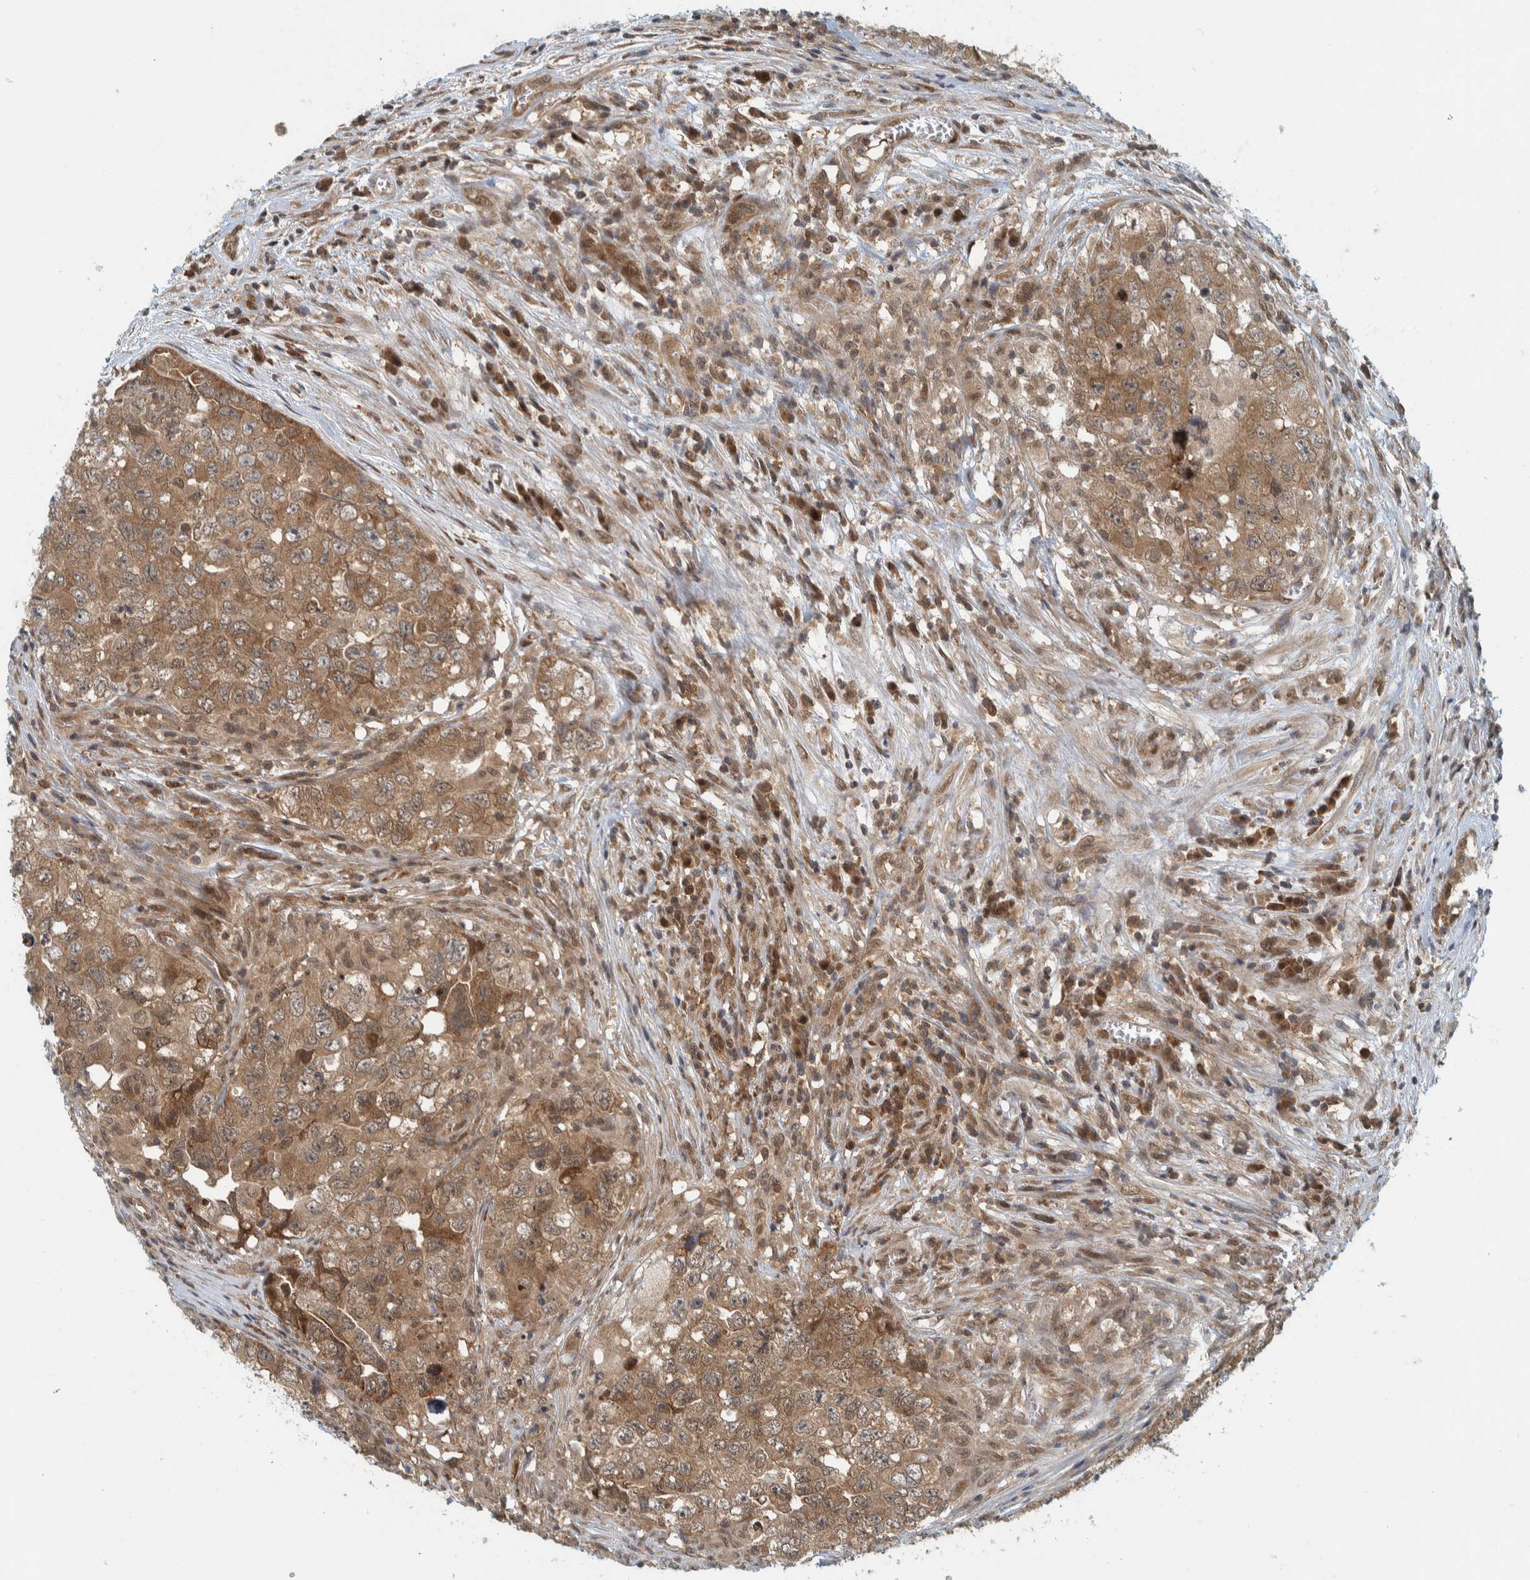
{"staining": {"intensity": "moderate", "quantity": ">75%", "location": "cytoplasmic/membranous"}, "tissue": "testis cancer", "cell_type": "Tumor cells", "image_type": "cancer", "snomed": [{"axis": "morphology", "description": "Seminoma, NOS"}, {"axis": "morphology", "description": "Carcinoma, Embryonal, NOS"}, {"axis": "topography", "description": "Testis"}], "caption": "IHC image of human testis cancer (seminoma) stained for a protein (brown), which exhibits medium levels of moderate cytoplasmic/membranous expression in approximately >75% of tumor cells.", "gene": "COPS3", "patient": {"sex": "male", "age": 43}}